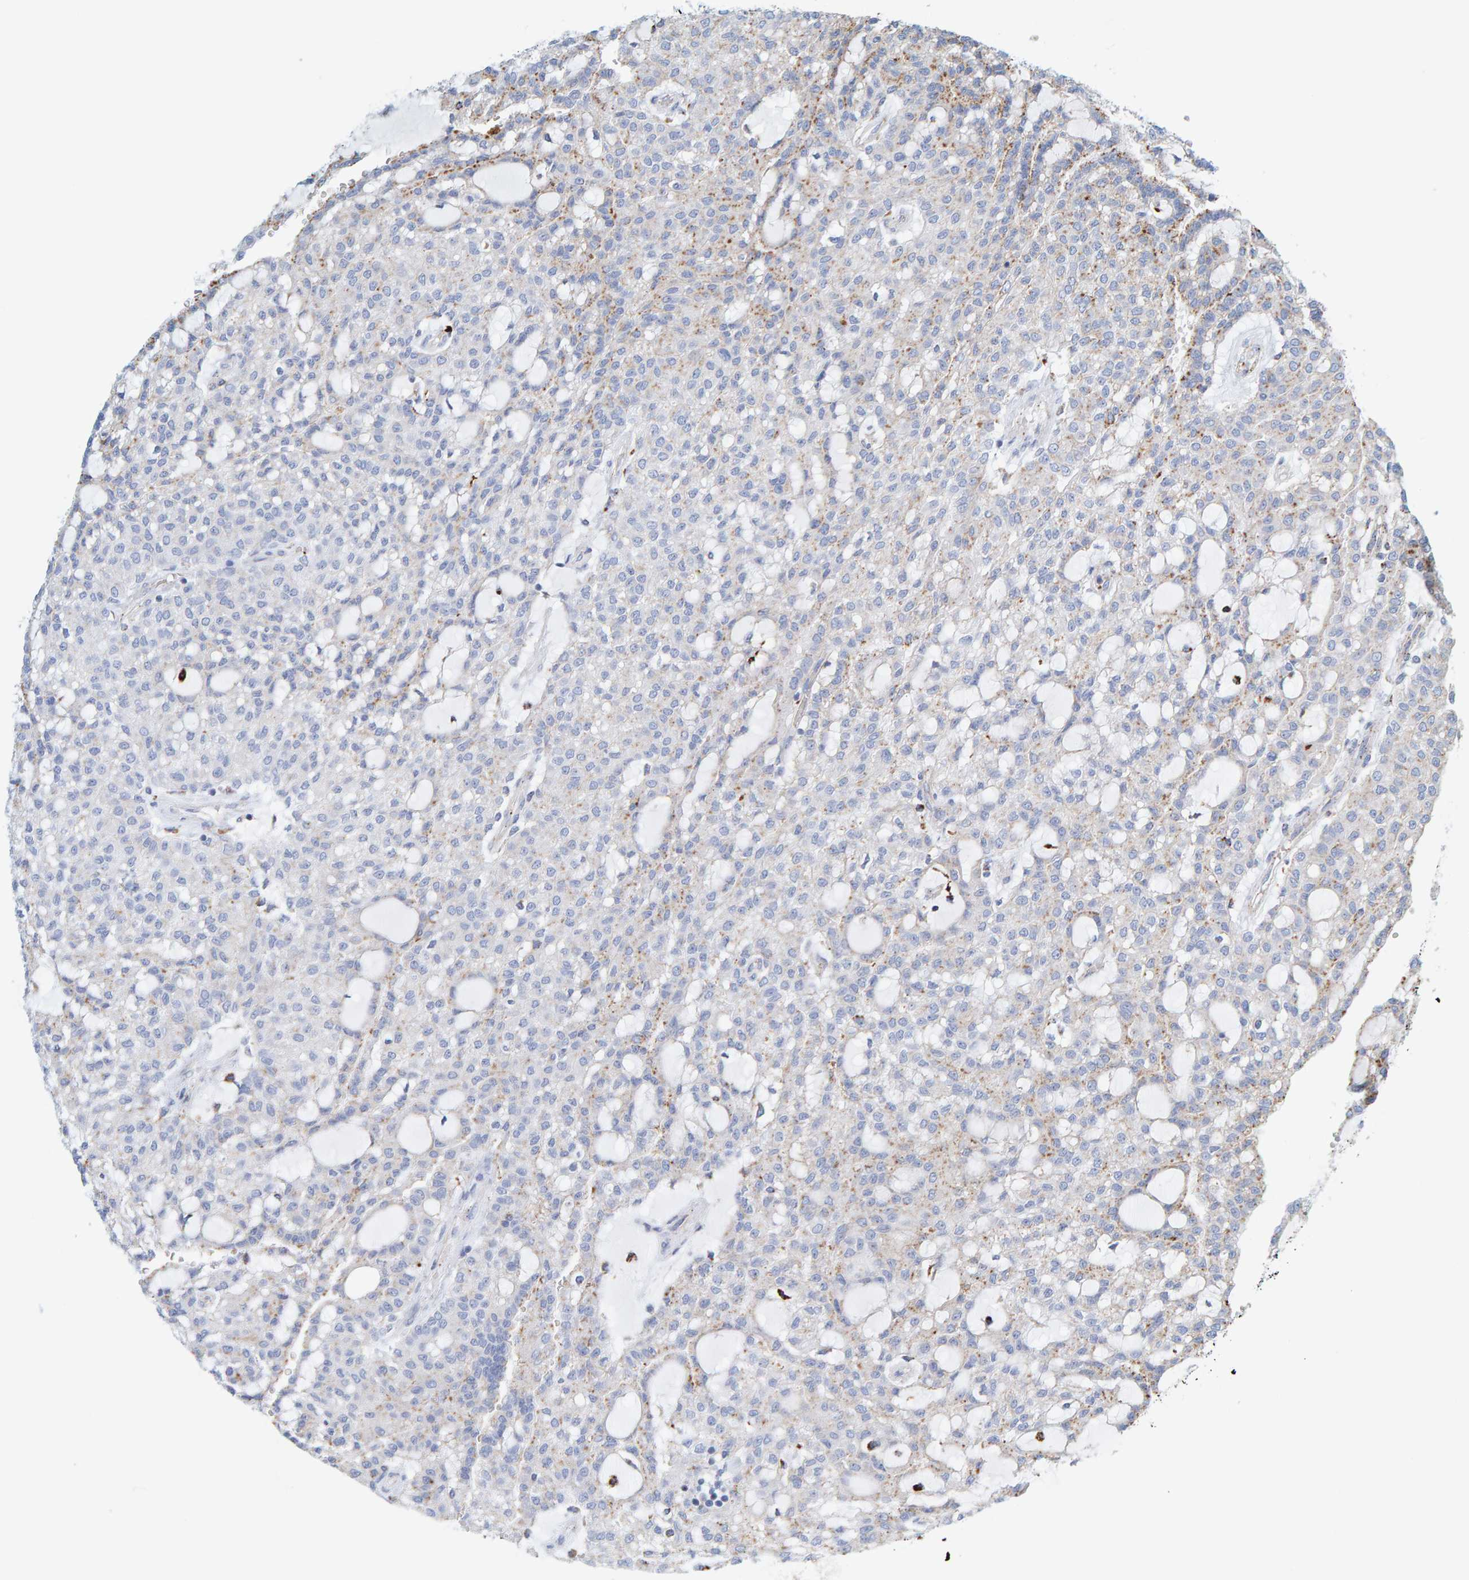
{"staining": {"intensity": "moderate", "quantity": "<25%", "location": "cytoplasmic/membranous"}, "tissue": "renal cancer", "cell_type": "Tumor cells", "image_type": "cancer", "snomed": [{"axis": "morphology", "description": "Adenocarcinoma, NOS"}, {"axis": "topography", "description": "Kidney"}], "caption": "Renal adenocarcinoma tissue demonstrates moderate cytoplasmic/membranous positivity in about <25% of tumor cells (DAB (3,3'-diaminobenzidine) IHC with brightfield microscopy, high magnification).", "gene": "BIN3", "patient": {"sex": "male", "age": 63}}